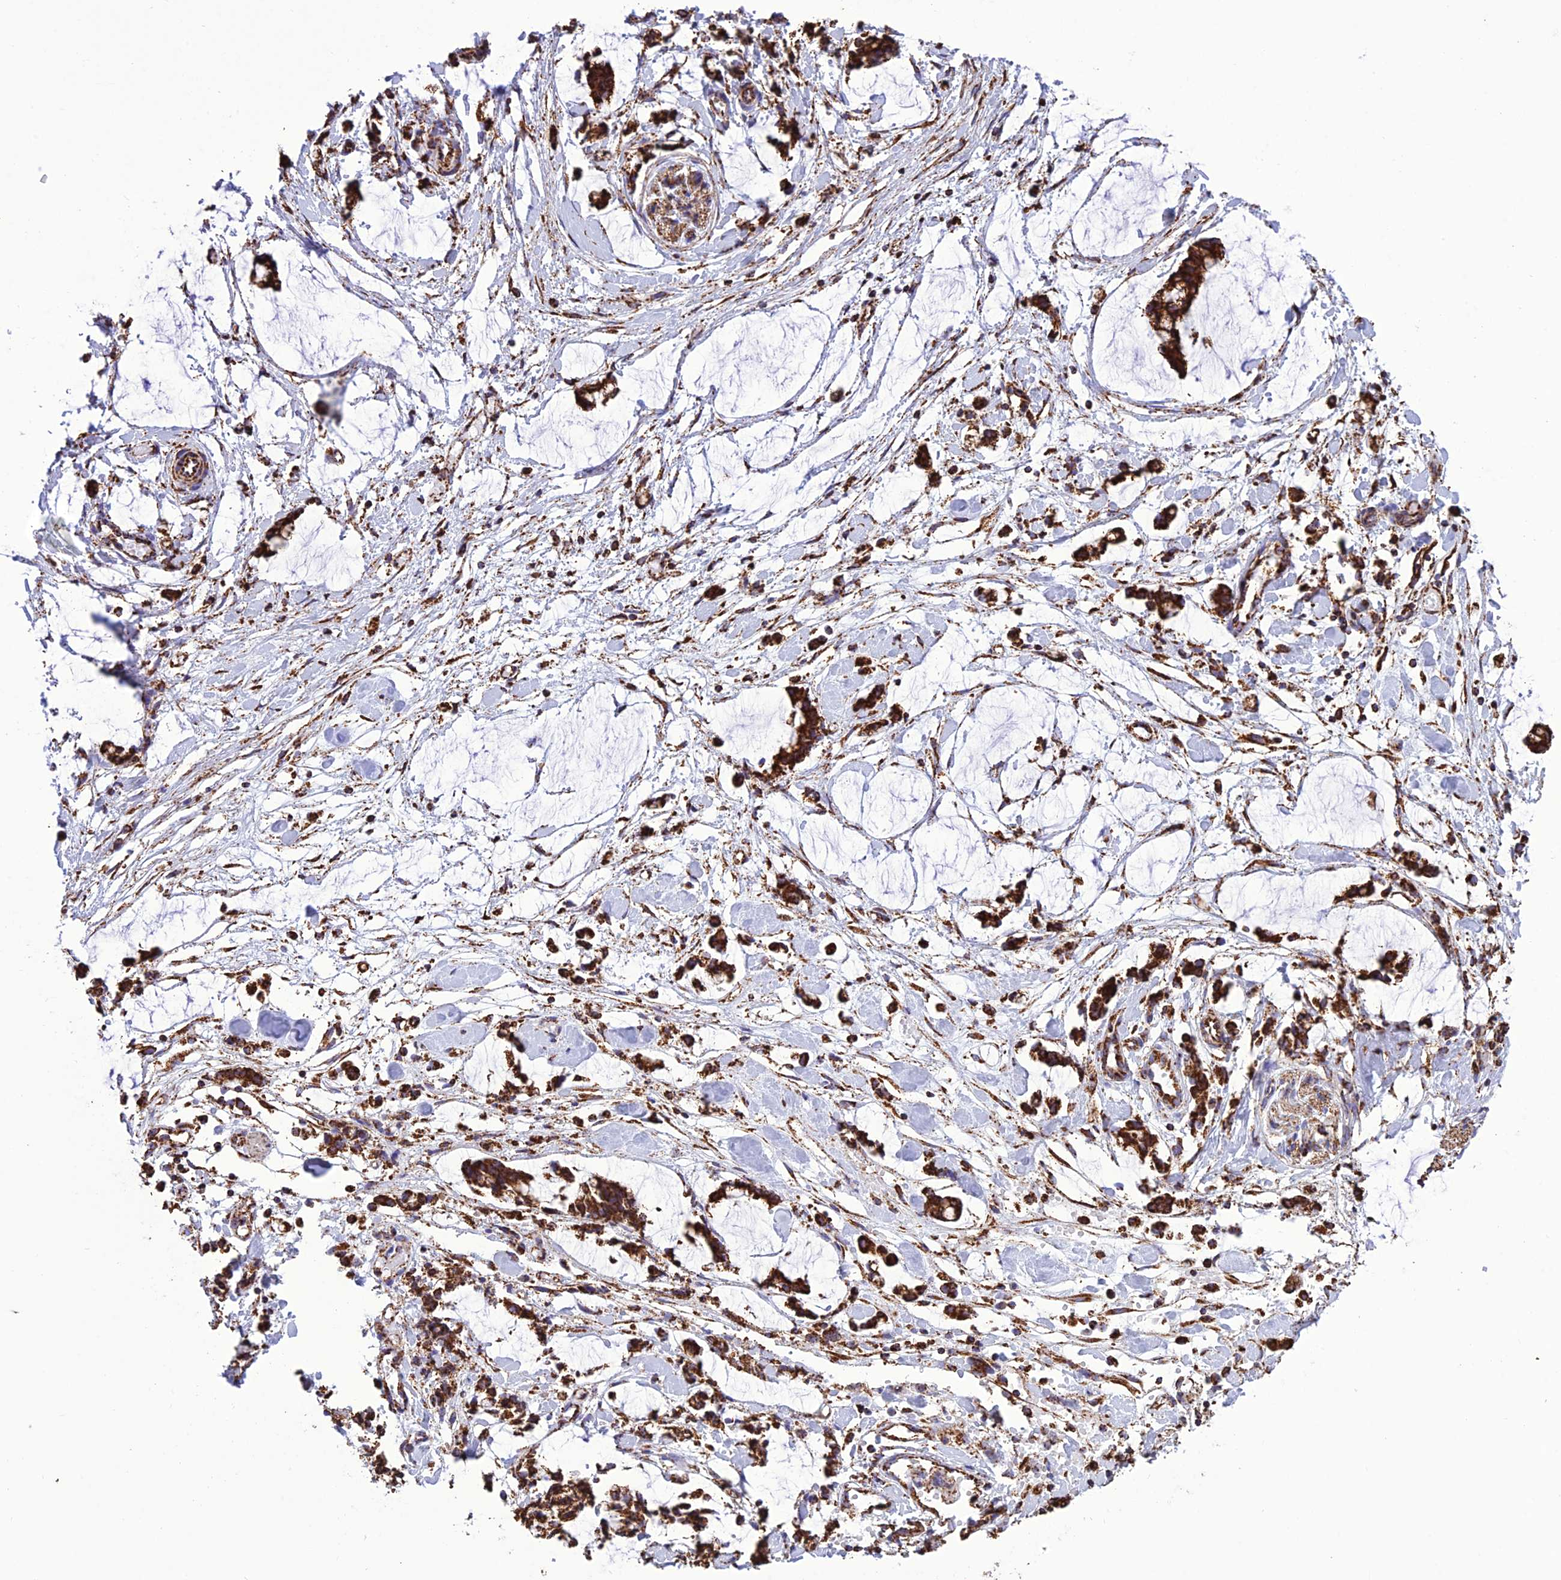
{"staining": {"intensity": "moderate", "quantity": ">75%", "location": "cytoplasmic/membranous"}, "tissue": "adipose tissue", "cell_type": "Adipocytes", "image_type": "normal", "snomed": [{"axis": "morphology", "description": "Normal tissue, NOS"}, {"axis": "morphology", "description": "Adenocarcinoma, NOS"}, {"axis": "topography", "description": "Smooth muscle"}, {"axis": "topography", "description": "Colon"}], "caption": "IHC (DAB) staining of normal human adipose tissue shows moderate cytoplasmic/membranous protein staining in approximately >75% of adipocytes.", "gene": "NDUFAF1", "patient": {"sex": "male", "age": 14}}